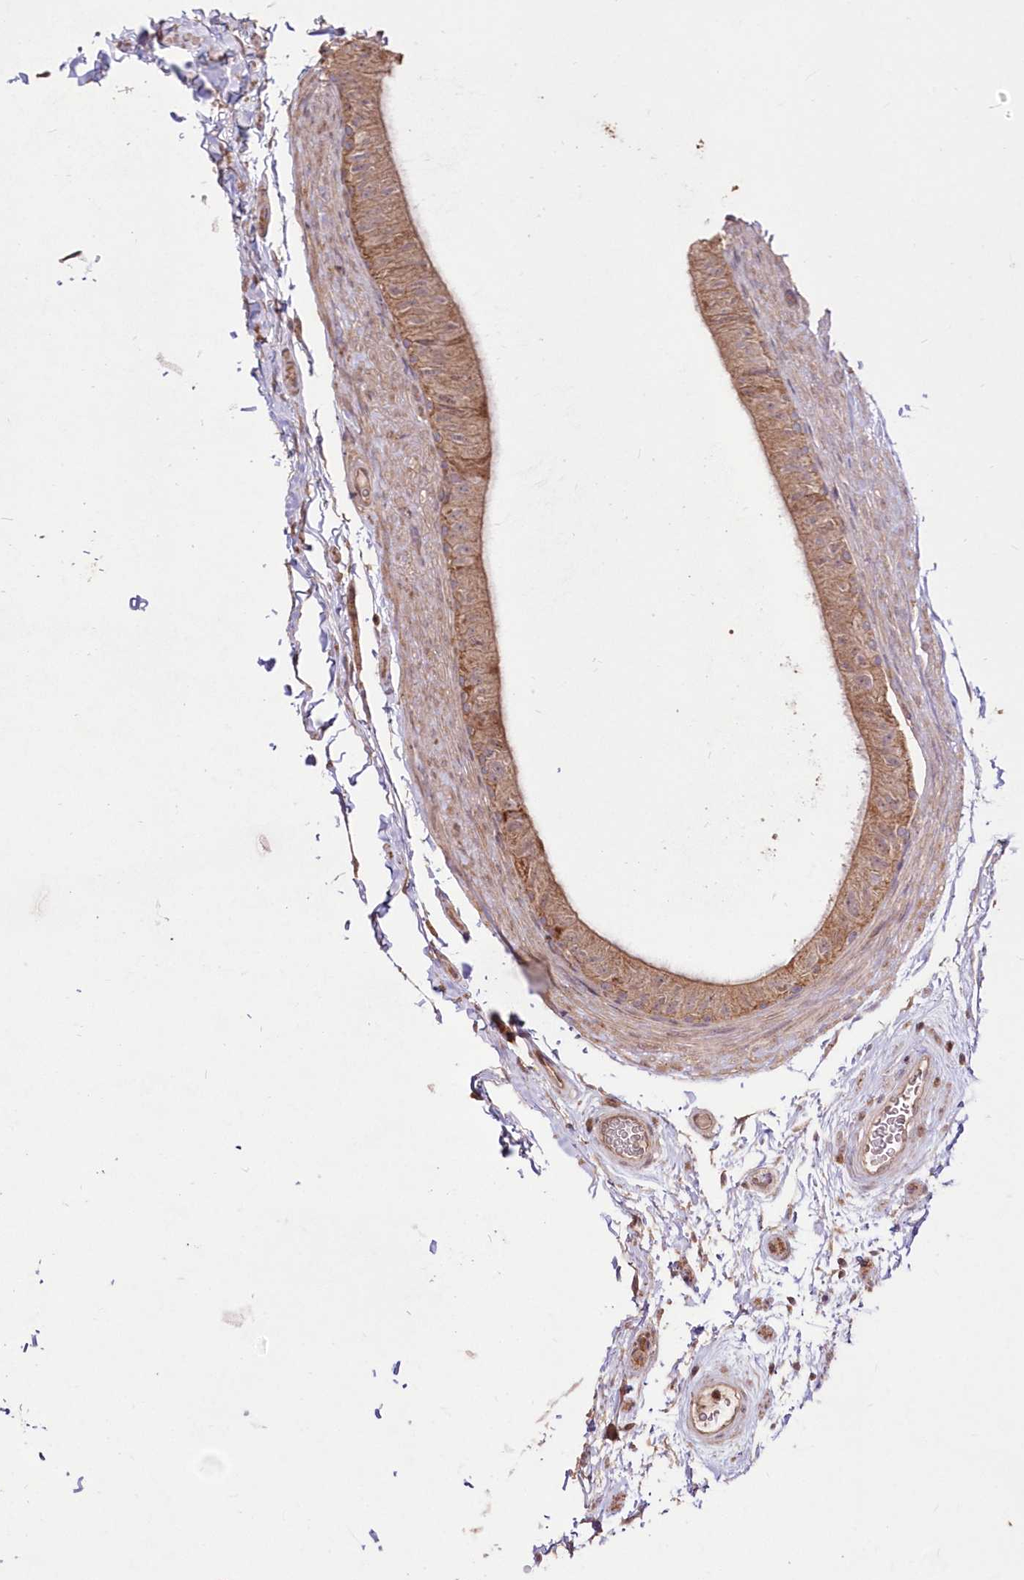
{"staining": {"intensity": "moderate", "quantity": ">75%", "location": "cytoplasmic/membranous"}, "tissue": "epididymis", "cell_type": "Glandular cells", "image_type": "normal", "snomed": [{"axis": "morphology", "description": "Normal tissue, NOS"}, {"axis": "topography", "description": "Epididymis"}], "caption": "Glandular cells reveal medium levels of moderate cytoplasmic/membranous positivity in approximately >75% of cells in unremarkable human epididymis.", "gene": "STK17B", "patient": {"sex": "male", "age": 49}}